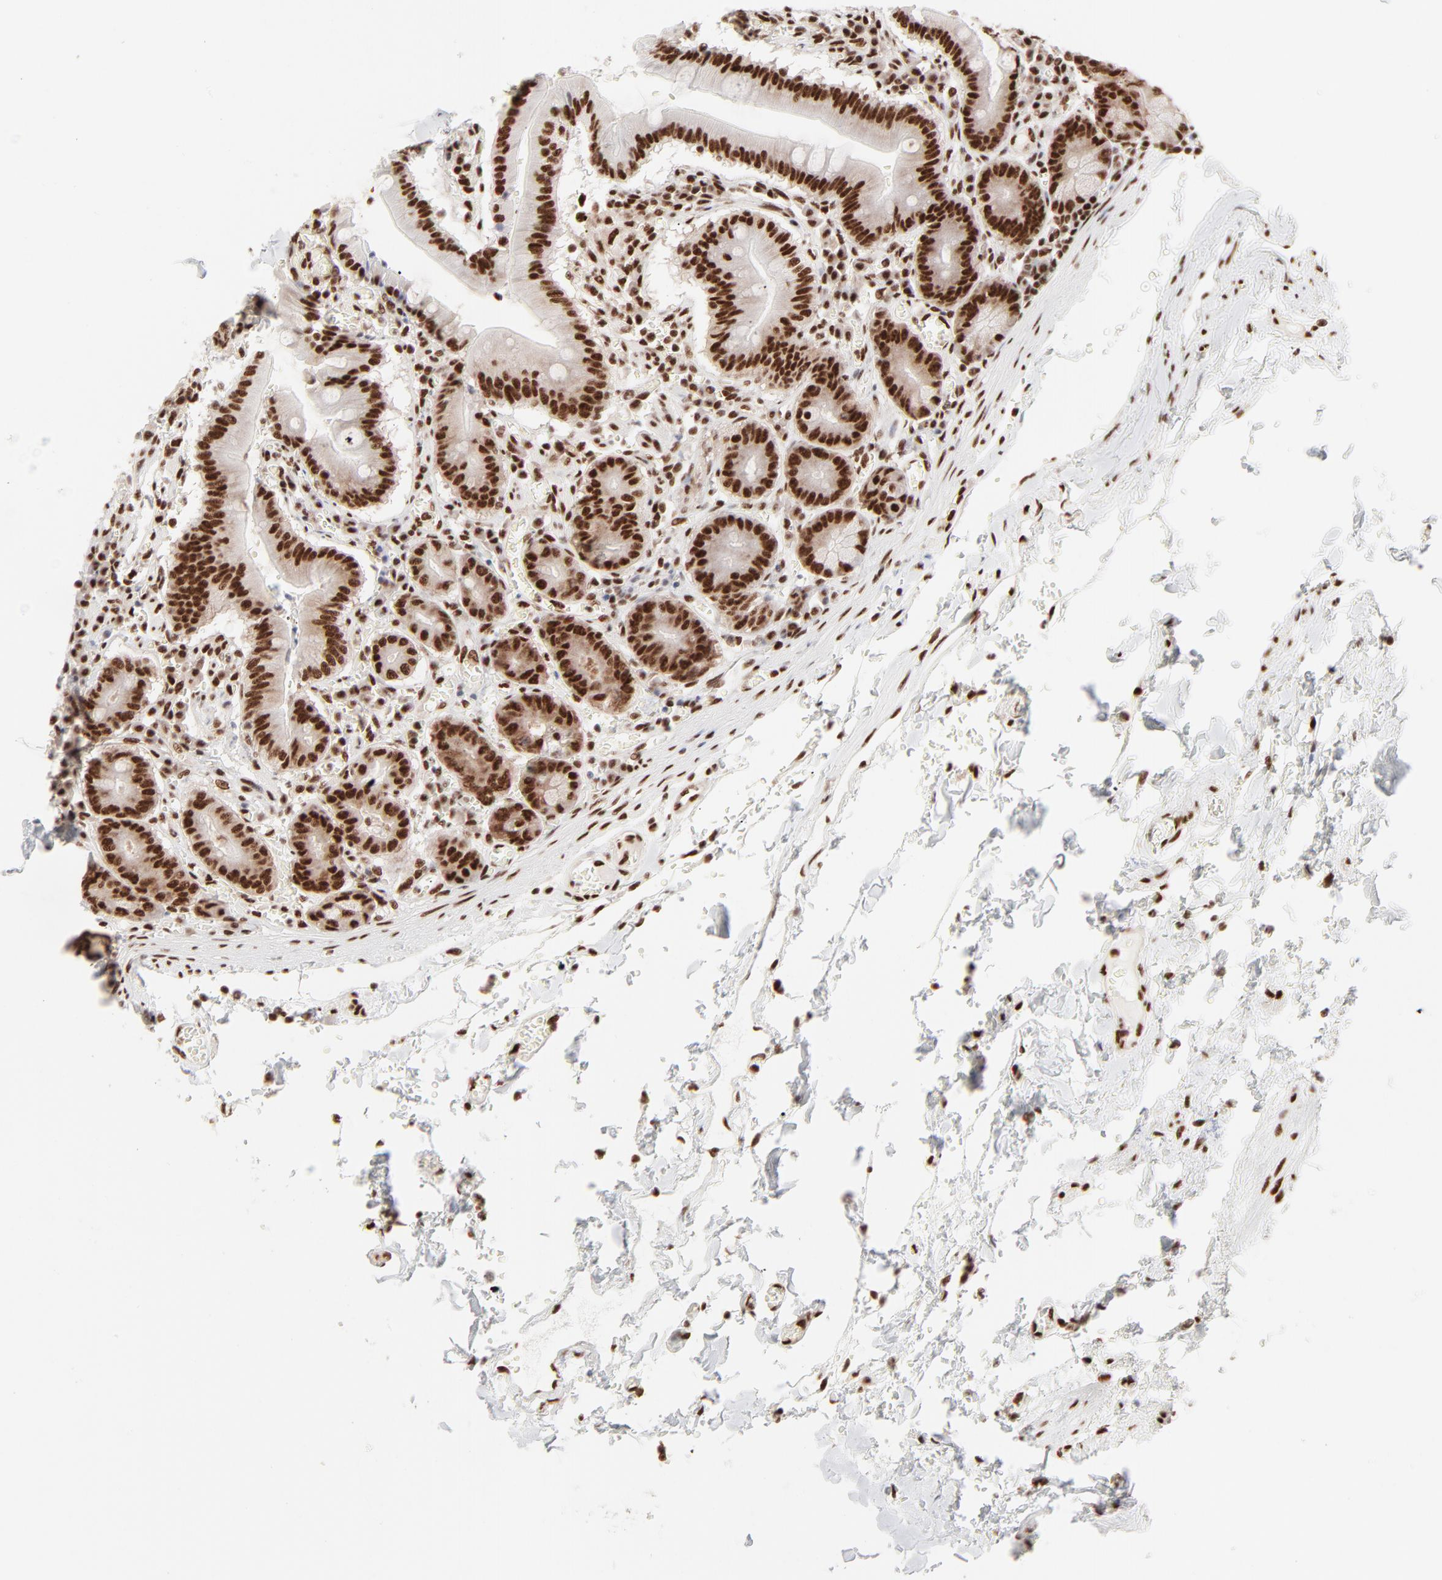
{"staining": {"intensity": "strong", "quantity": ">75%", "location": "nuclear"}, "tissue": "small intestine", "cell_type": "Glandular cells", "image_type": "normal", "snomed": [{"axis": "morphology", "description": "Normal tissue, NOS"}, {"axis": "topography", "description": "Small intestine"}], "caption": "Immunohistochemical staining of normal small intestine shows >75% levels of strong nuclear protein staining in about >75% of glandular cells. (IHC, brightfield microscopy, high magnification).", "gene": "TARDBP", "patient": {"sex": "male", "age": 71}}